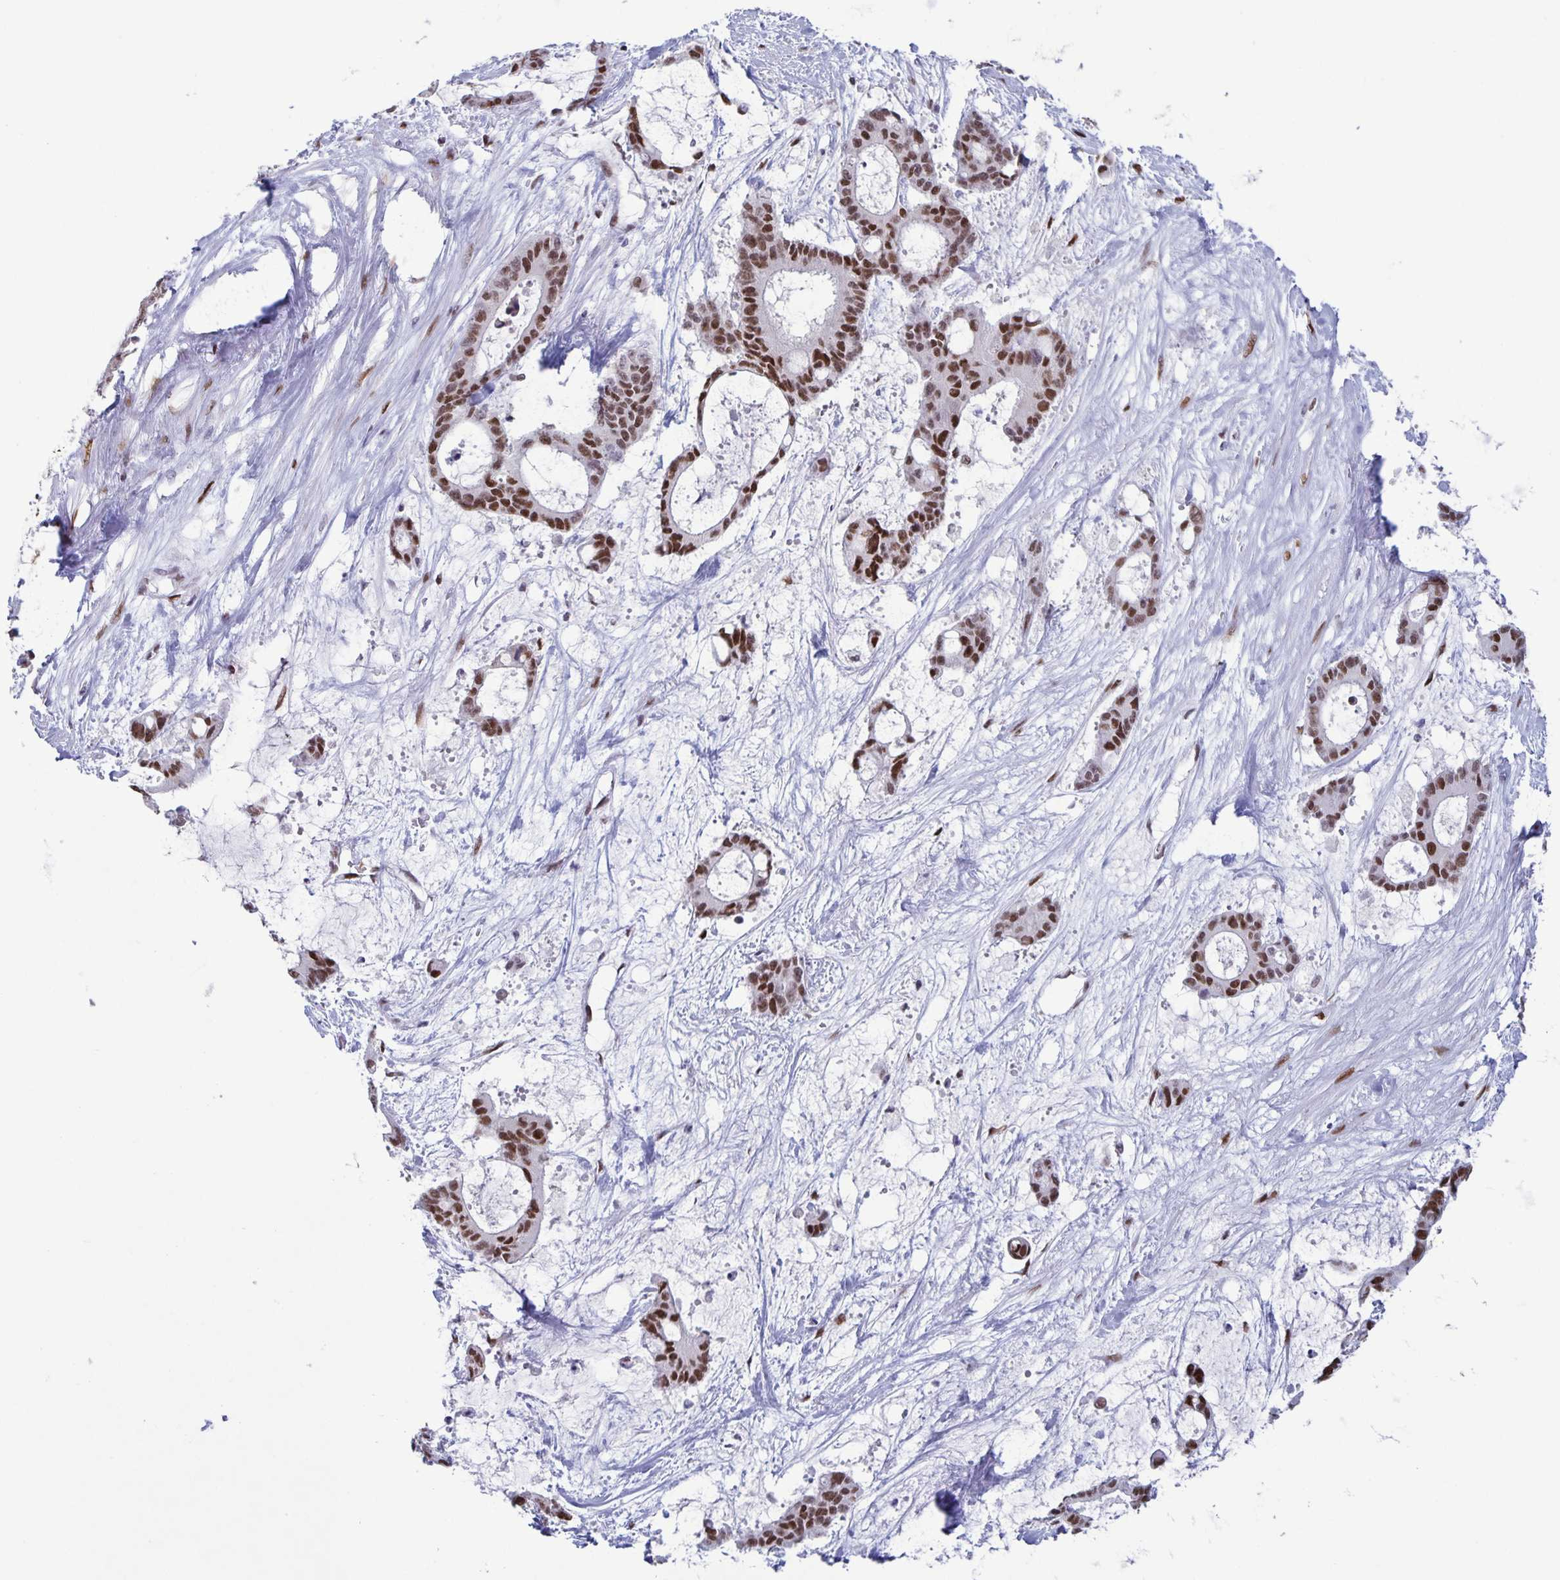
{"staining": {"intensity": "strong", "quantity": ">75%", "location": "nuclear"}, "tissue": "liver cancer", "cell_type": "Tumor cells", "image_type": "cancer", "snomed": [{"axis": "morphology", "description": "Normal tissue, NOS"}, {"axis": "morphology", "description": "Cholangiocarcinoma"}, {"axis": "topography", "description": "Liver"}, {"axis": "topography", "description": "Peripheral nerve tissue"}], "caption": "A high amount of strong nuclear staining is identified in about >75% of tumor cells in liver cancer (cholangiocarcinoma) tissue.", "gene": "JUND", "patient": {"sex": "female", "age": 73}}